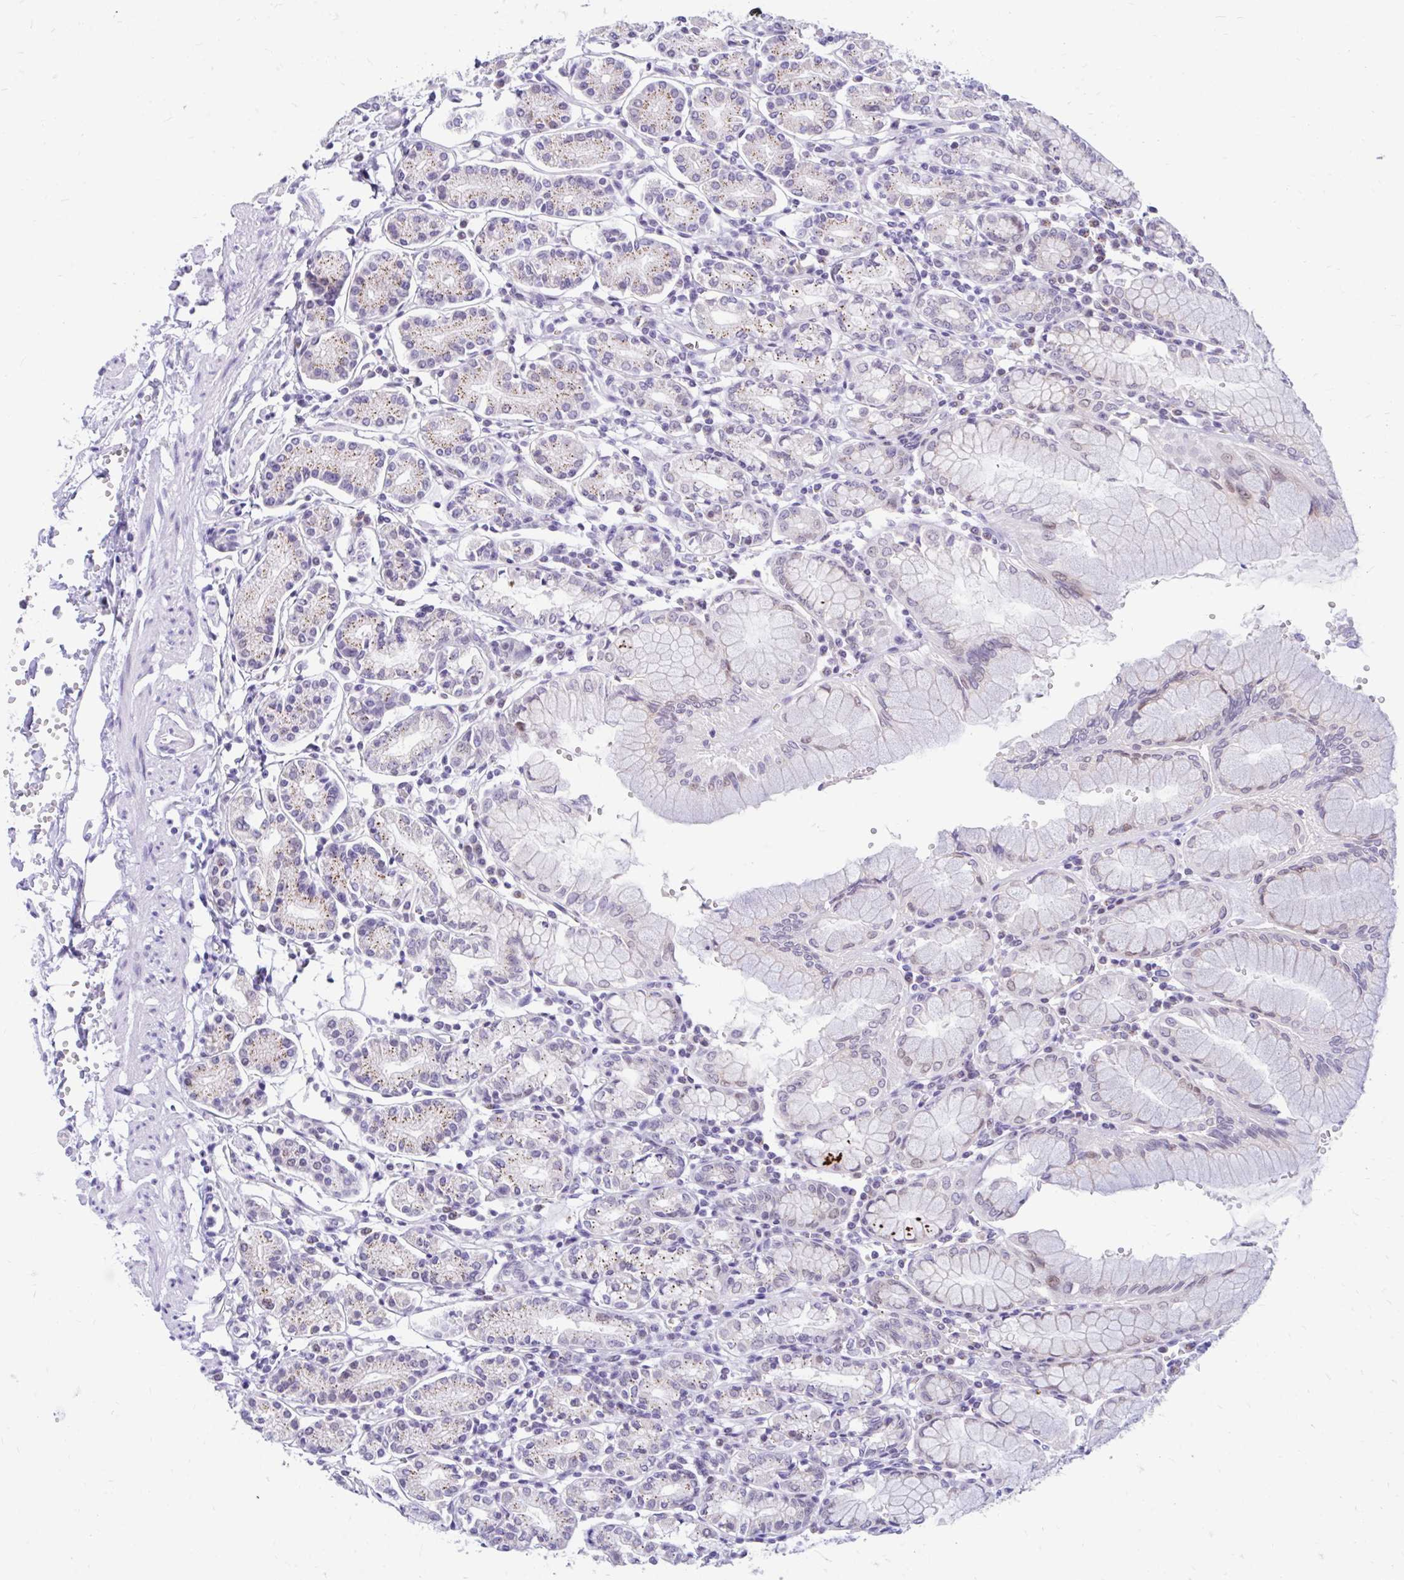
{"staining": {"intensity": "moderate", "quantity": "25%-75%", "location": "cytoplasmic/membranous,nuclear"}, "tissue": "stomach", "cell_type": "Glandular cells", "image_type": "normal", "snomed": [{"axis": "morphology", "description": "Normal tissue, NOS"}, {"axis": "topography", "description": "Stomach"}], "caption": "Immunohistochemistry (IHC) micrograph of benign stomach: human stomach stained using immunohistochemistry shows medium levels of moderate protein expression localized specifically in the cytoplasmic/membranous,nuclear of glandular cells, appearing as a cytoplasmic/membranous,nuclear brown color.", "gene": "GLB1L2", "patient": {"sex": "female", "age": 62}}